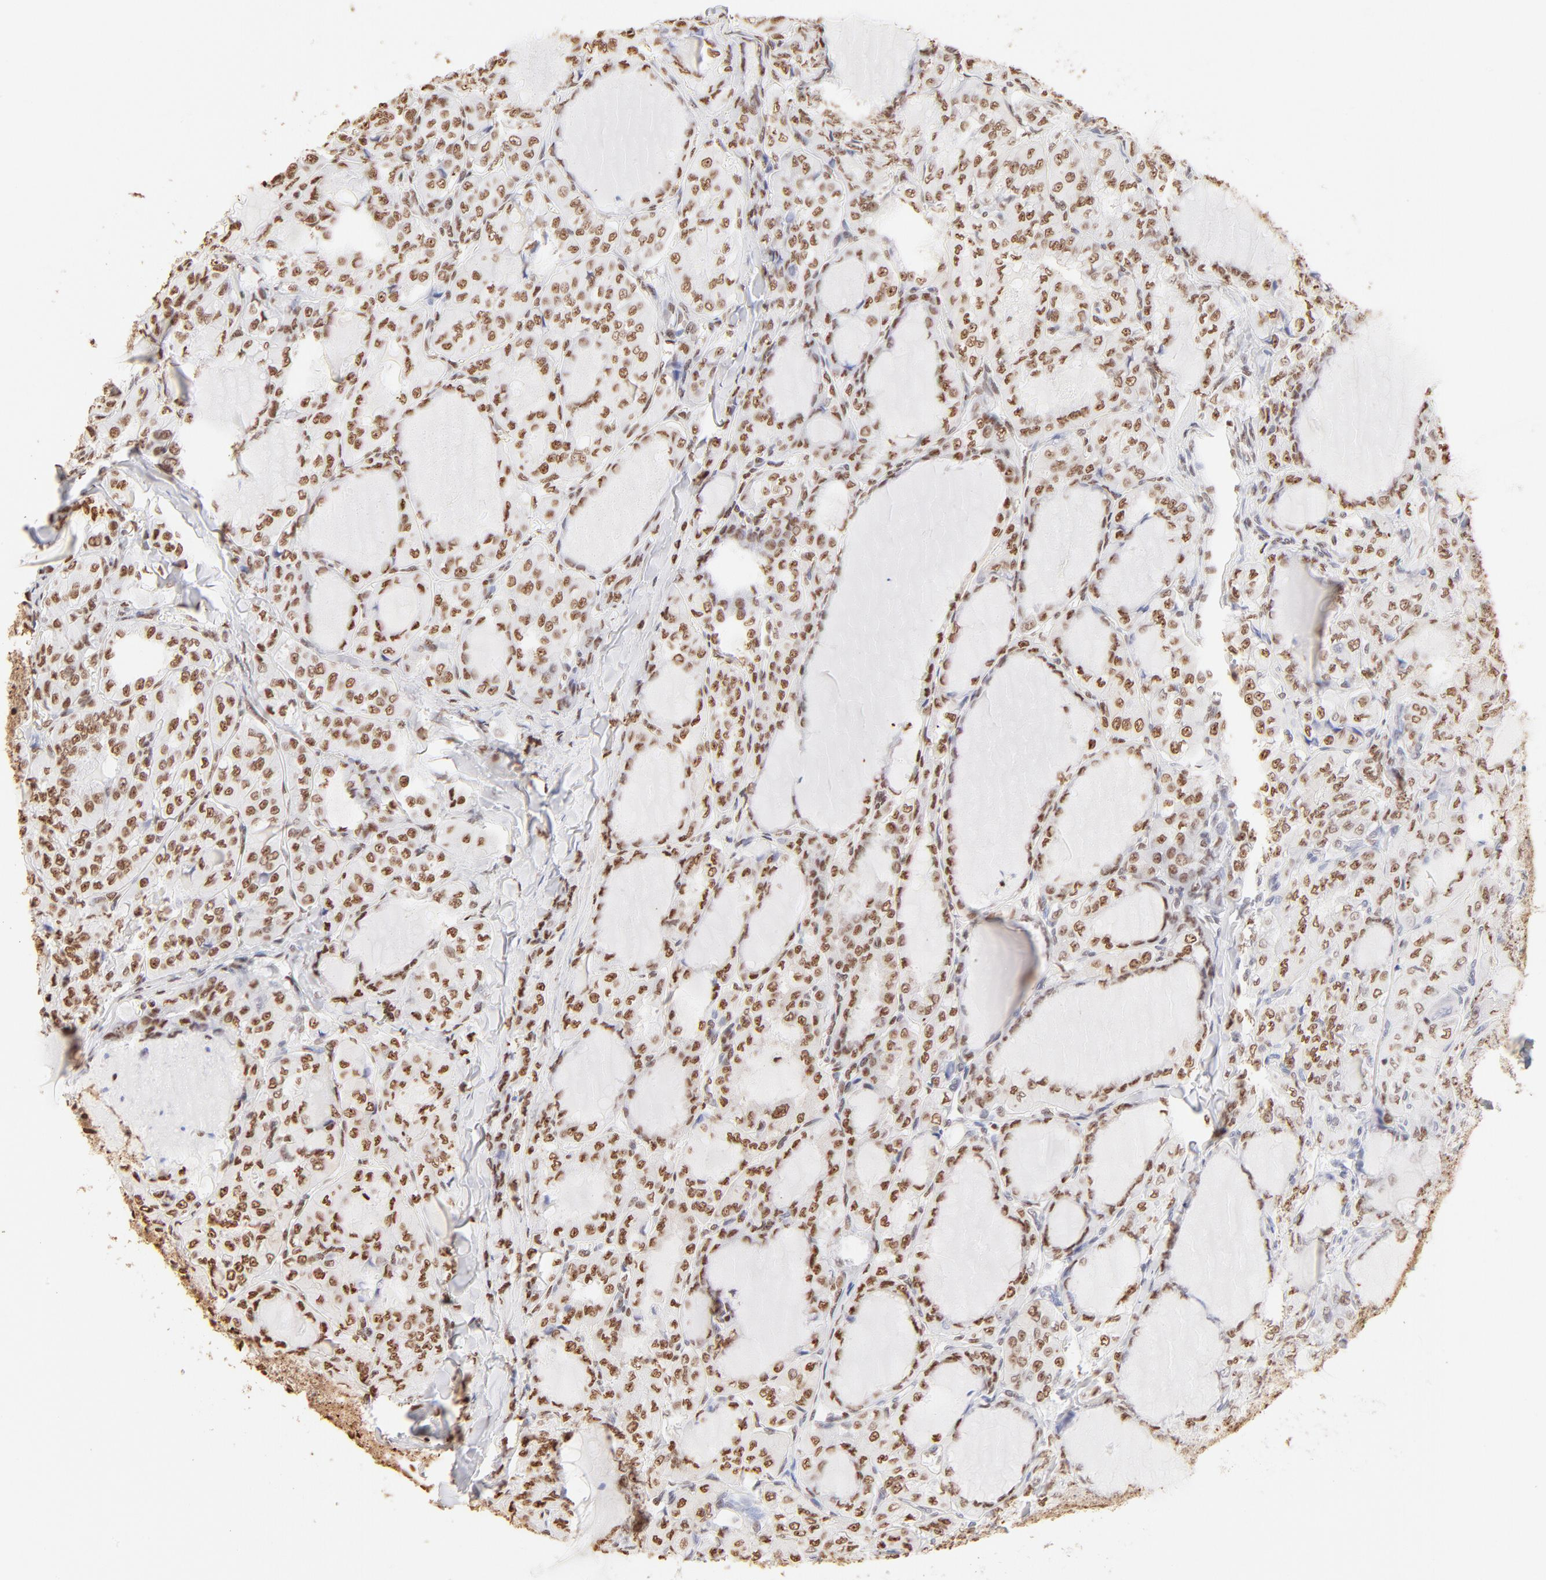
{"staining": {"intensity": "moderate", "quantity": ">75%", "location": "nuclear"}, "tissue": "thyroid cancer", "cell_type": "Tumor cells", "image_type": "cancer", "snomed": [{"axis": "morphology", "description": "Papillary adenocarcinoma, NOS"}, {"axis": "topography", "description": "Thyroid gland"}], "caption": "Immunohistochemical staining of human thyroid cancer displays medium levels of moderate nuclear protein staining in approximately >75% of tumor cells.", "gene": "ZNF540", "patient": {"sex": "male", "age": 20}}